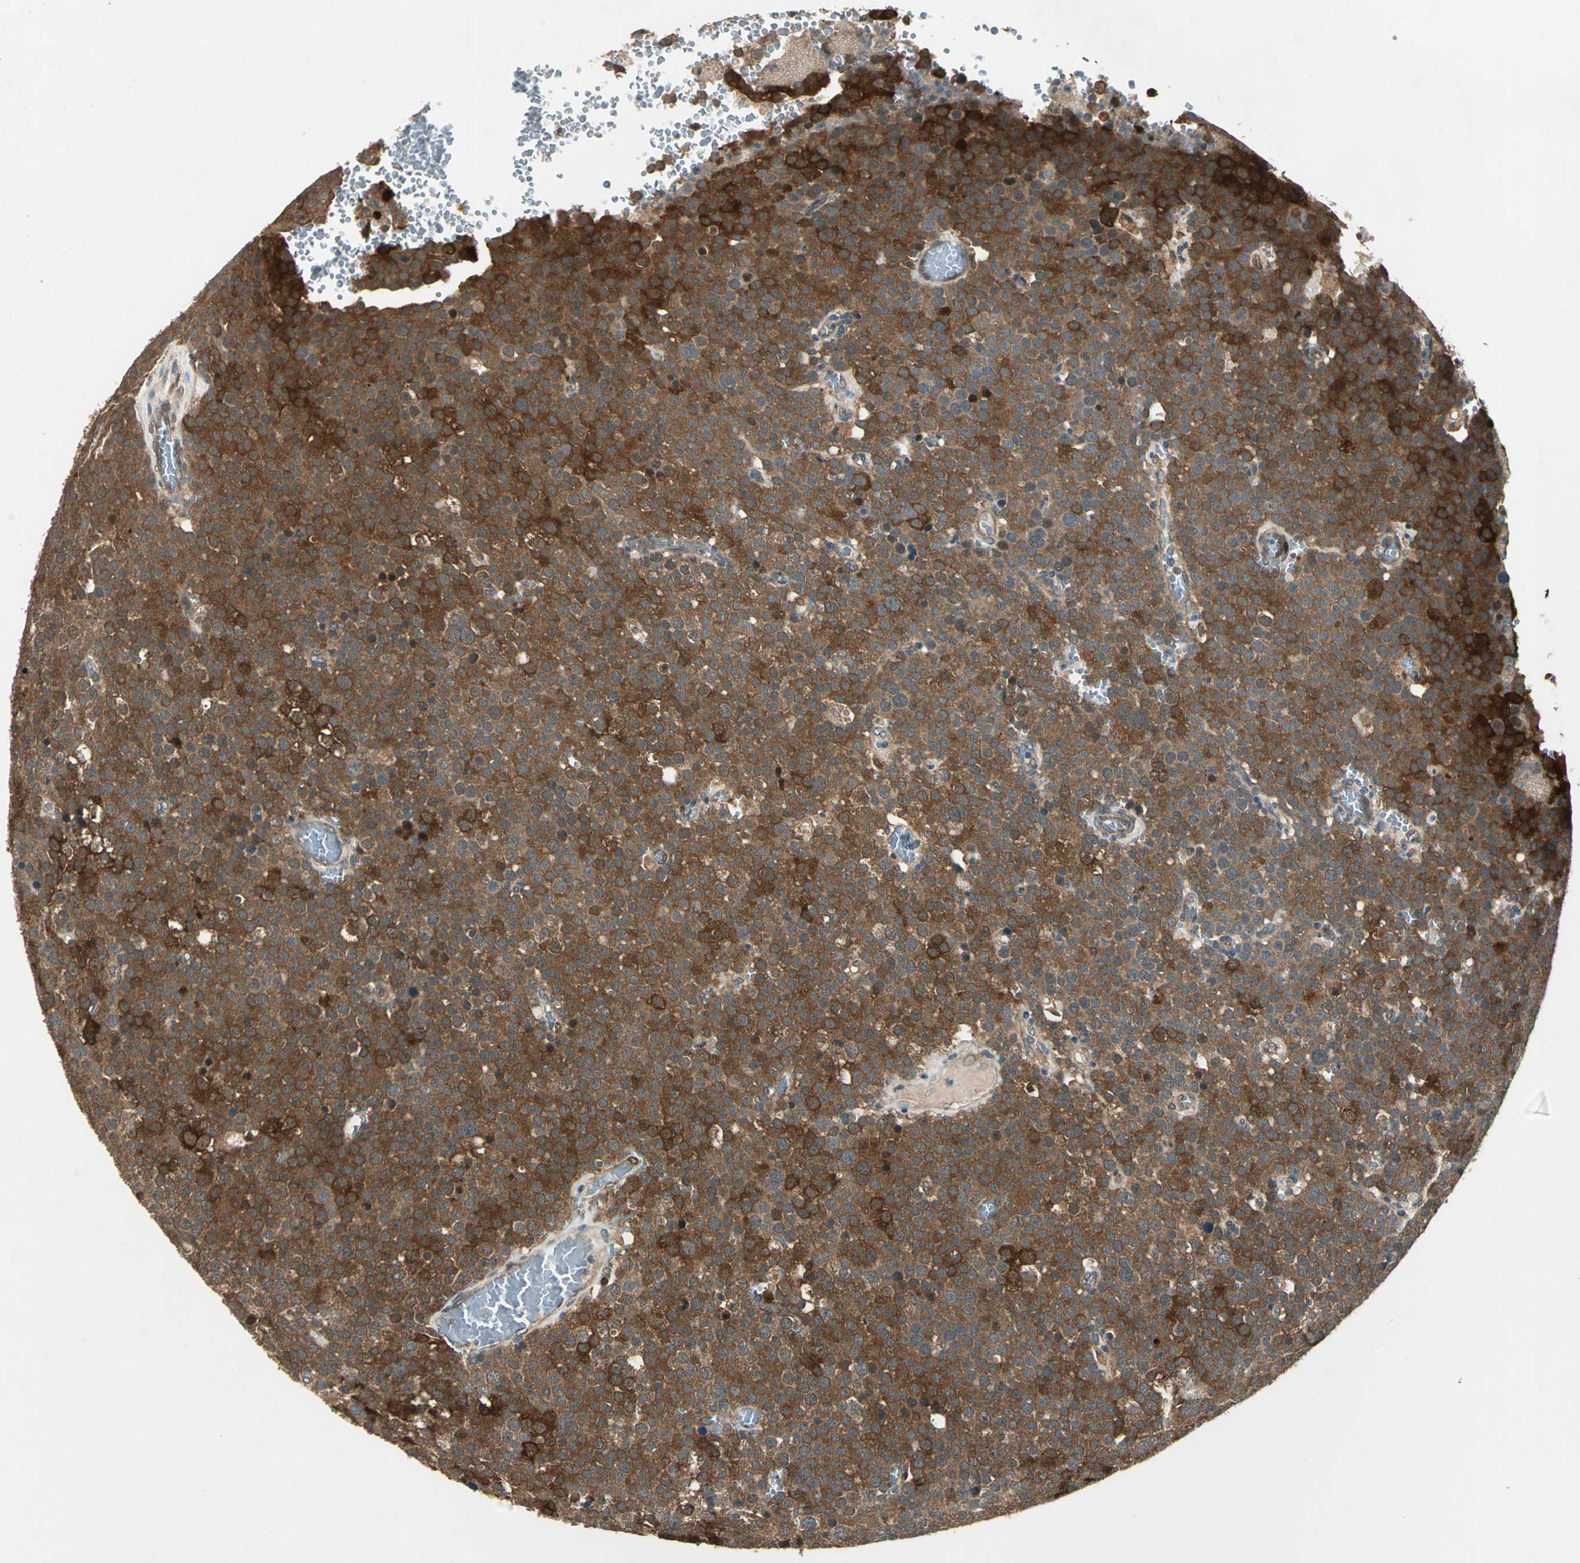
{"staining": {"intensity": "moderate", "quantity": ">75%", "location": "cytoplasmic/membranous"}, "tissue": "testis cancer", "cell_type": "Tumor cells", "image_type": "cancer", "snomed": [{"axis": "morphology", "description": "Seminoma, NOS"}, {"axis": "topography", "description": "Testis"}], "caption": "The immunohistochemical stain shows moderate cytoplasmic/membranous expression in tumor cells of seminoma (testis) tissue.", "gene": "RRM2B", "patient": {"sex": "male", "age": 71}}